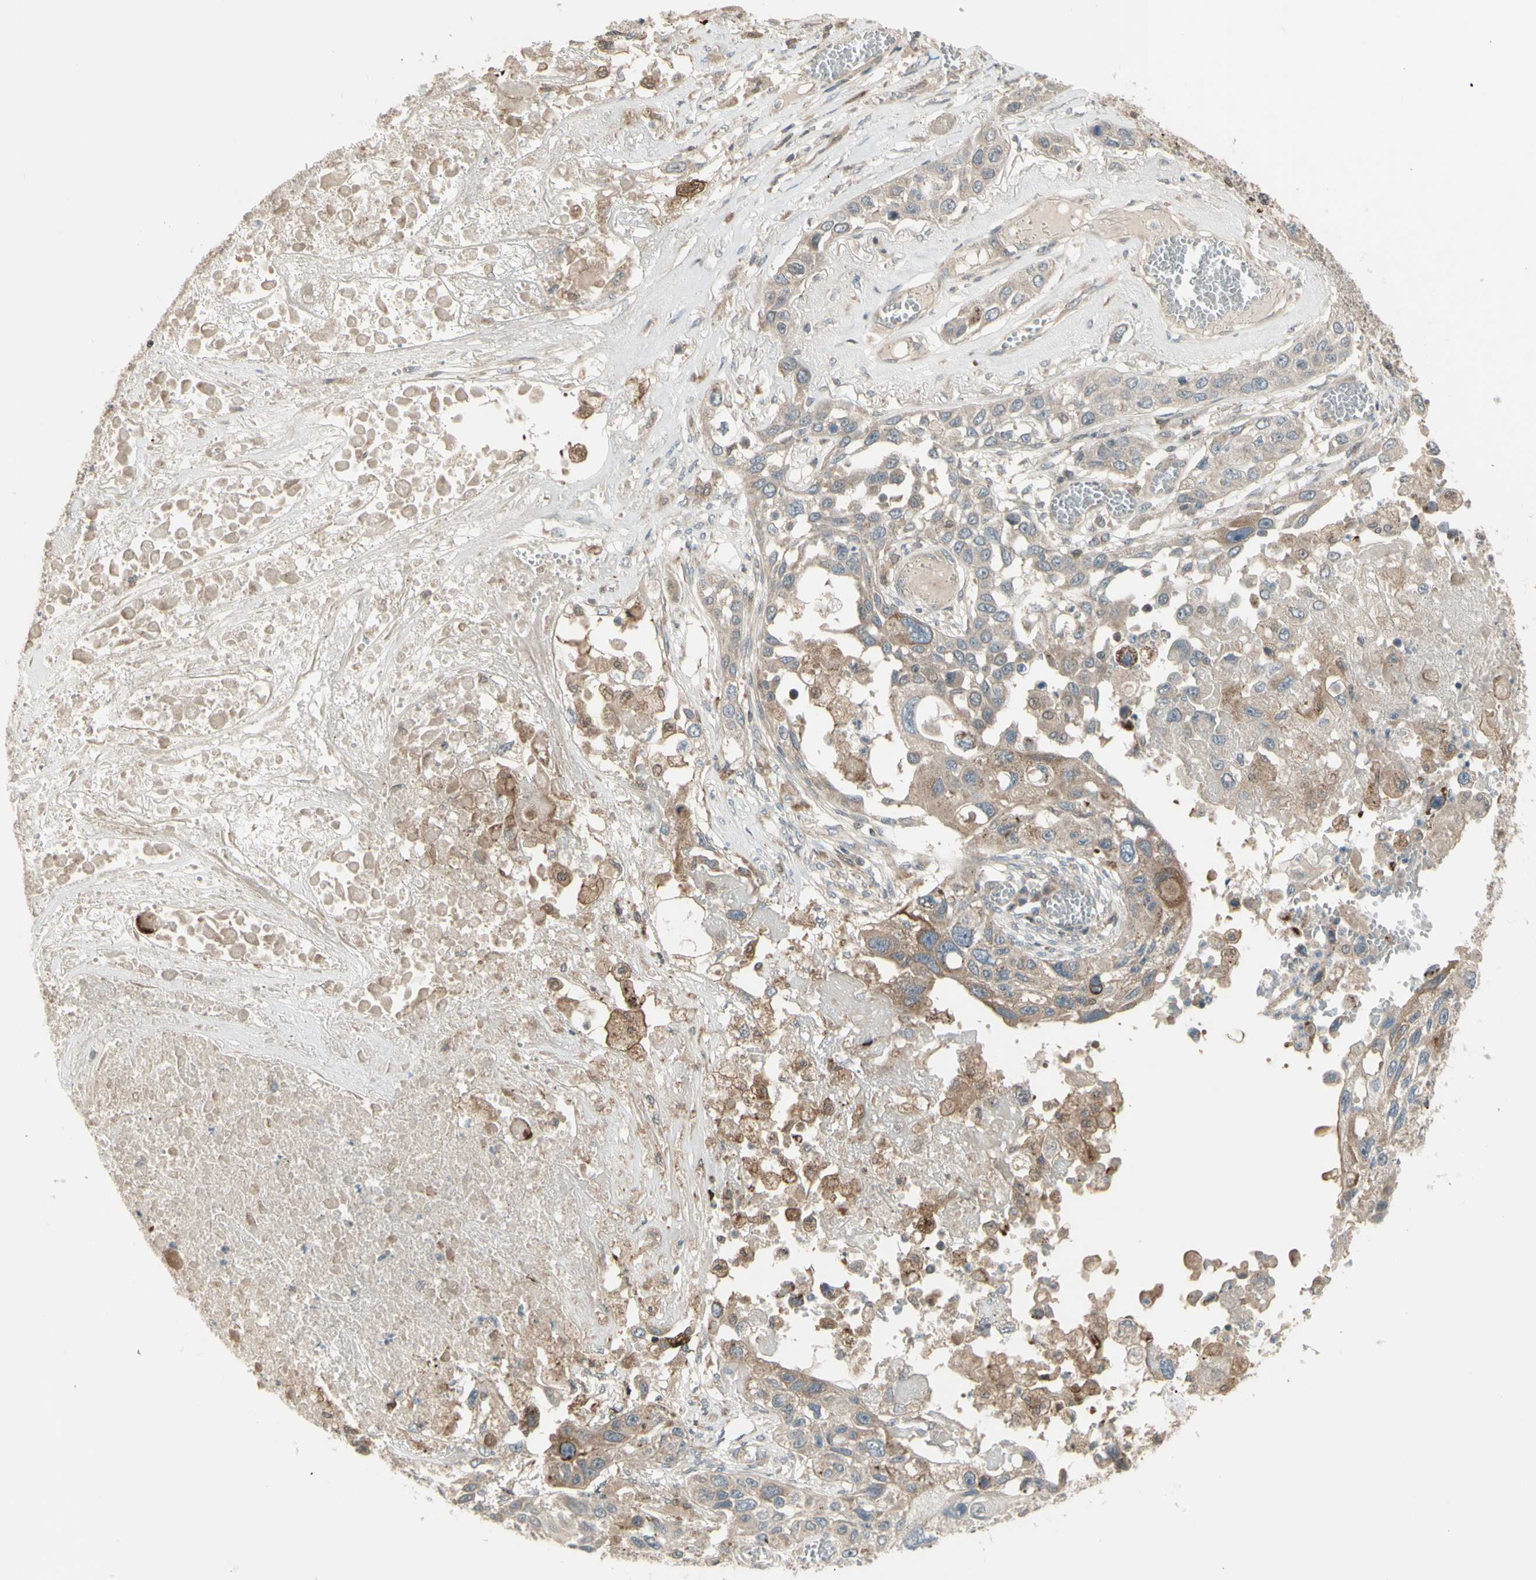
{"staining": {"intensity": "weak", "quantity": ">75%", "location": "cytoplasmic/membranous"}, "tissue": "lung cancer", "cell_type": "Tumor cells", "image_type": "cancer", "snomed": [{"axis": "morphology", "description": "Squamous cell carcinoma, NOS"}, {"axis": "topography", "description": "Lung"}], "caption": "Squamous cell carcinoma (lung) stained with DAB immunohistochemistry shows low levels of weak cytoplasmic/membranous expression in about >75% of tumor cells.", "gene": "OSTM1", "patient": {"sex": "male", "age": 71}}